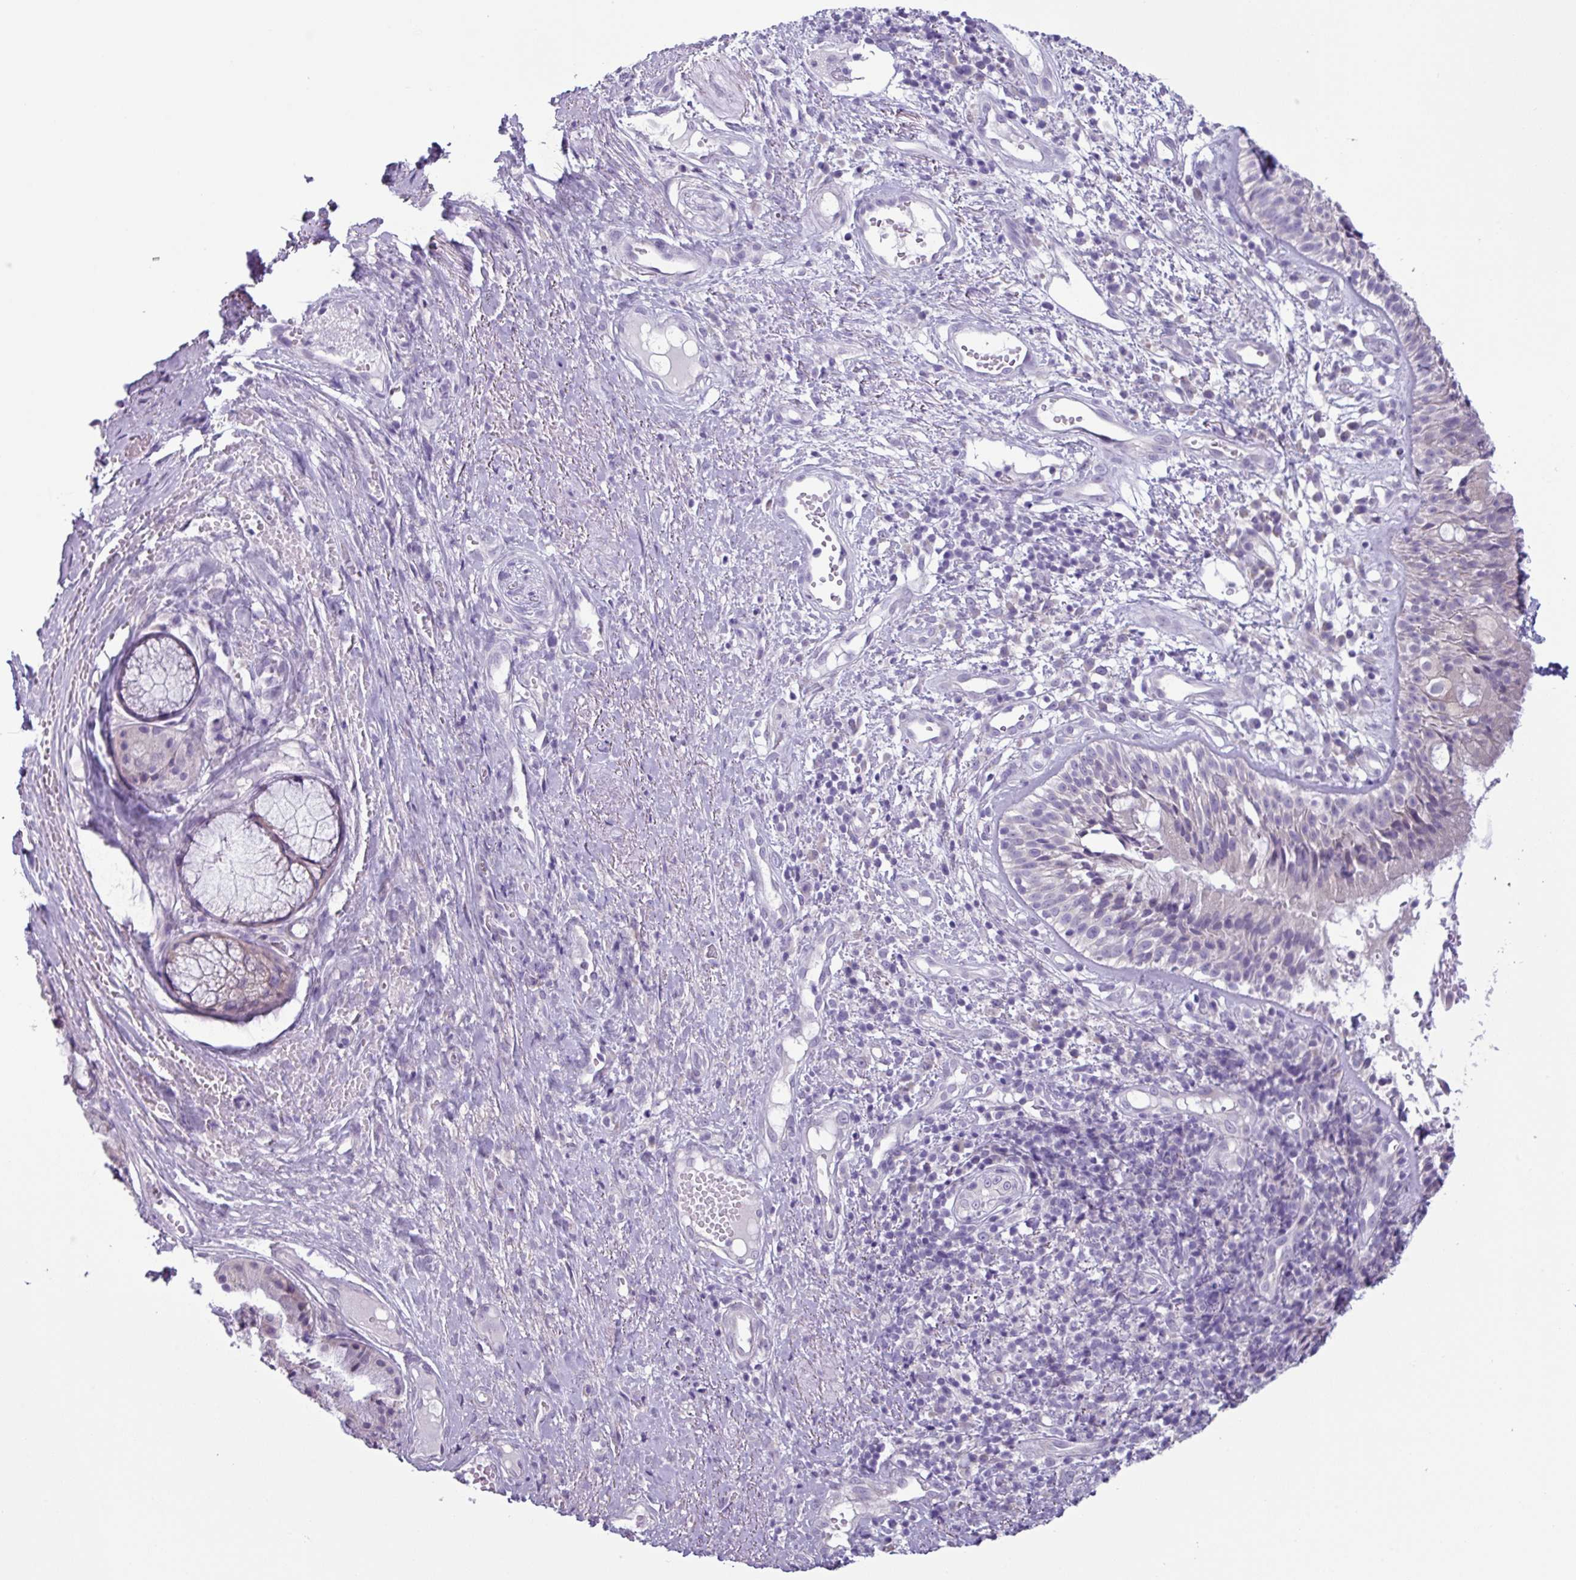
{"staining": {"intensity": "weak", "quantity": "<25%", "location": "cytoplasmic/membranous"}, "tissue": "nasopharynx", "cell_type": "Respiratory epithelial cells", "image_type": "normal", "snomed": [{"axis": "morphology", "description": "Normal tissue, NOS"}, {"axis": "topography", "description": "Cartilage tissue"}, {"axis": "topography", "description": "Nasopharynx"}, {"axis": "topography", "description": "Thyroid gland"}], "caption": "An image of nasopharynx stained for a protein displays no brown staining in respiratory epithelial cells. The staining is performed using DAB (3,3'-diaminobenzidine) brown chromogen with nuclei counter-stained in using hematoxylin.", "gene": "C20orf27", "patient": {"sex": "male", "age": 63}}